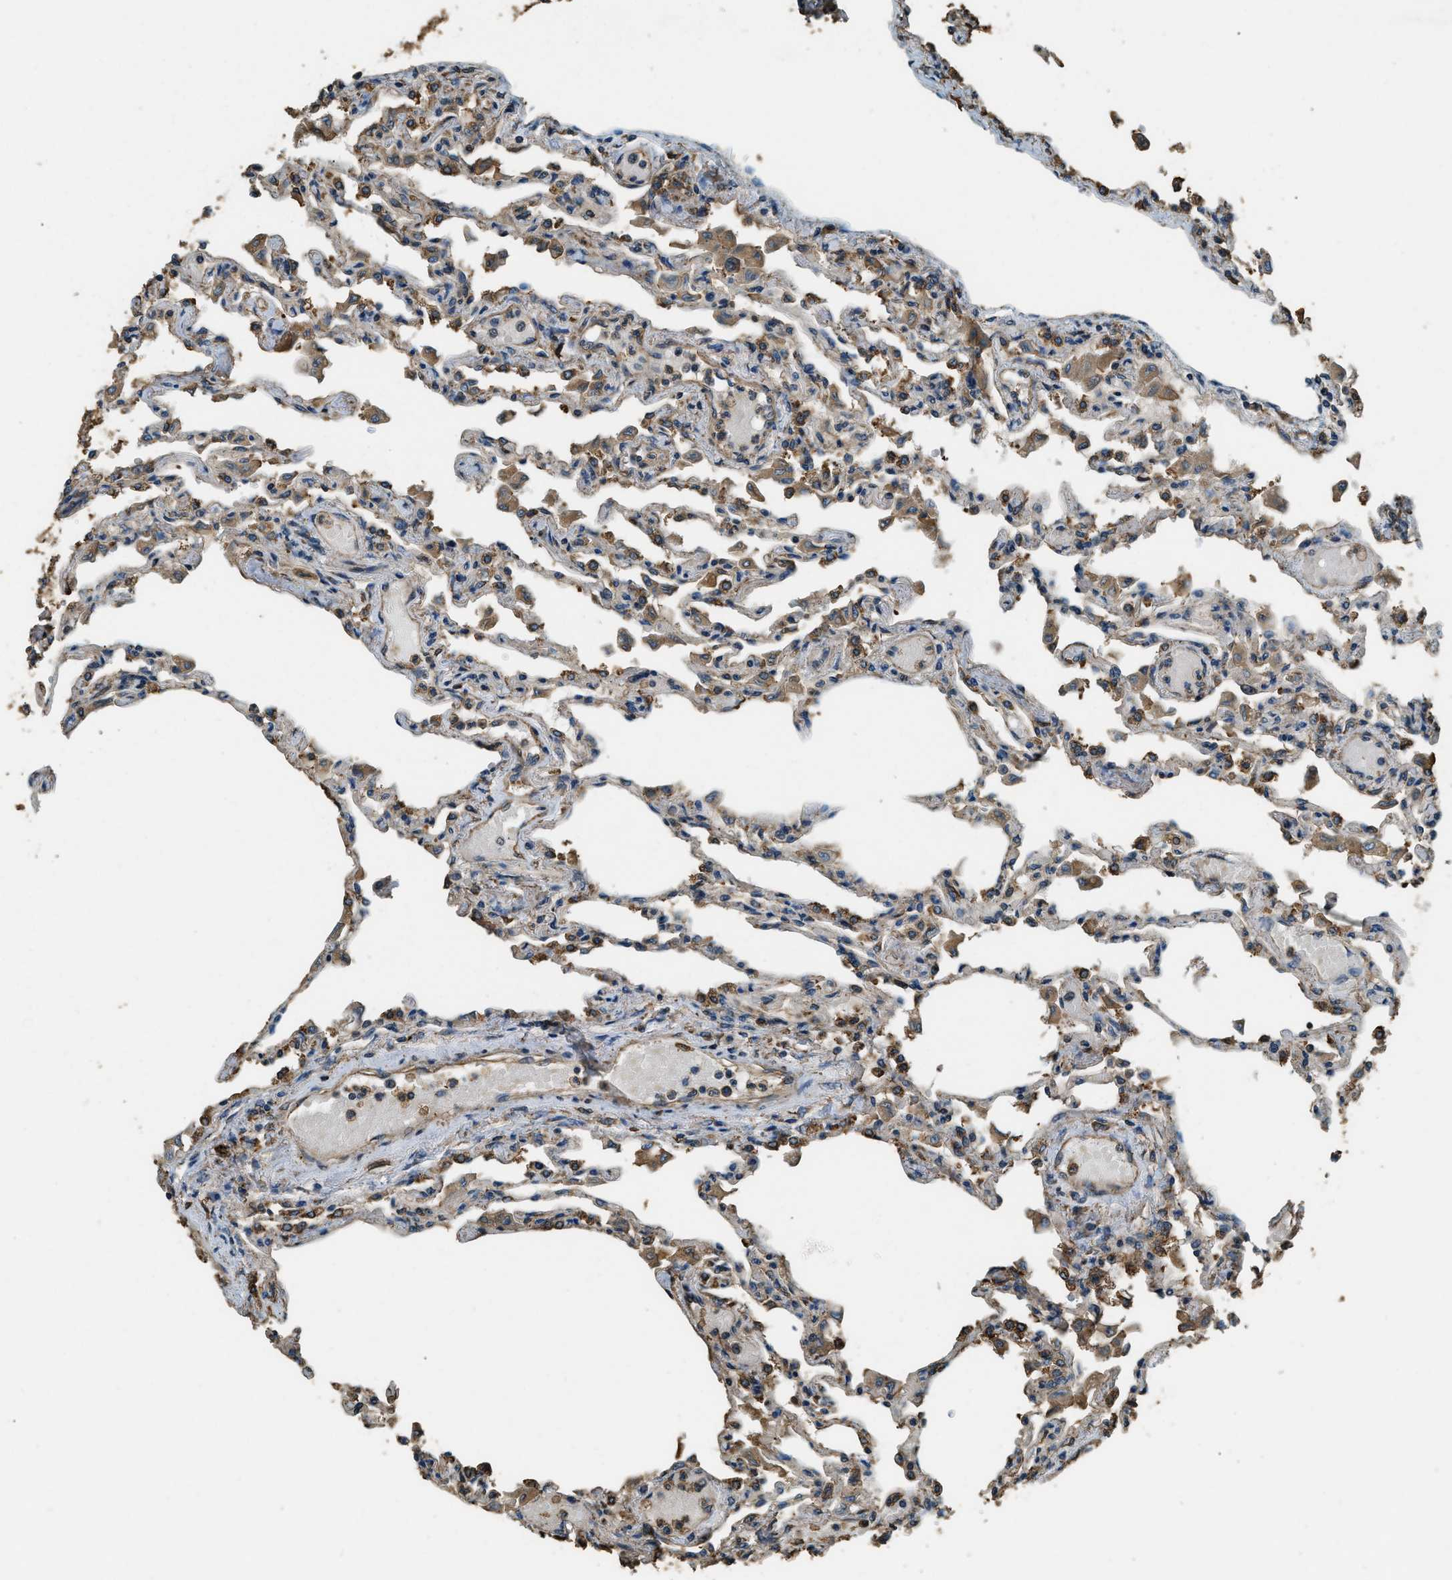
{"staining": {"intensity": "moderate", "quantity": "<25%", "location": "cytoplasmic/membranous"}, "tissue": "lung", "cell_type": "Alveolar cells", "image_type": "normal", "snomed": [{"axis": "morphology", "description": "Normal tissue, NOS"}, {"axis": "topography", "description": "Bronchus"}, {"axis": "topography", "description": "Lung"}], "caption": "Normal lung demonstrates moderate cytoplasmic/membranous staining in approximately <25% of alveolar cells, visualized by immunohistochemistry. (brown staining indicates protein expression, while blue staining denotes nuclei).", "gene": "ERGIC1", "patient": {"sex": "female", "age": 49}}